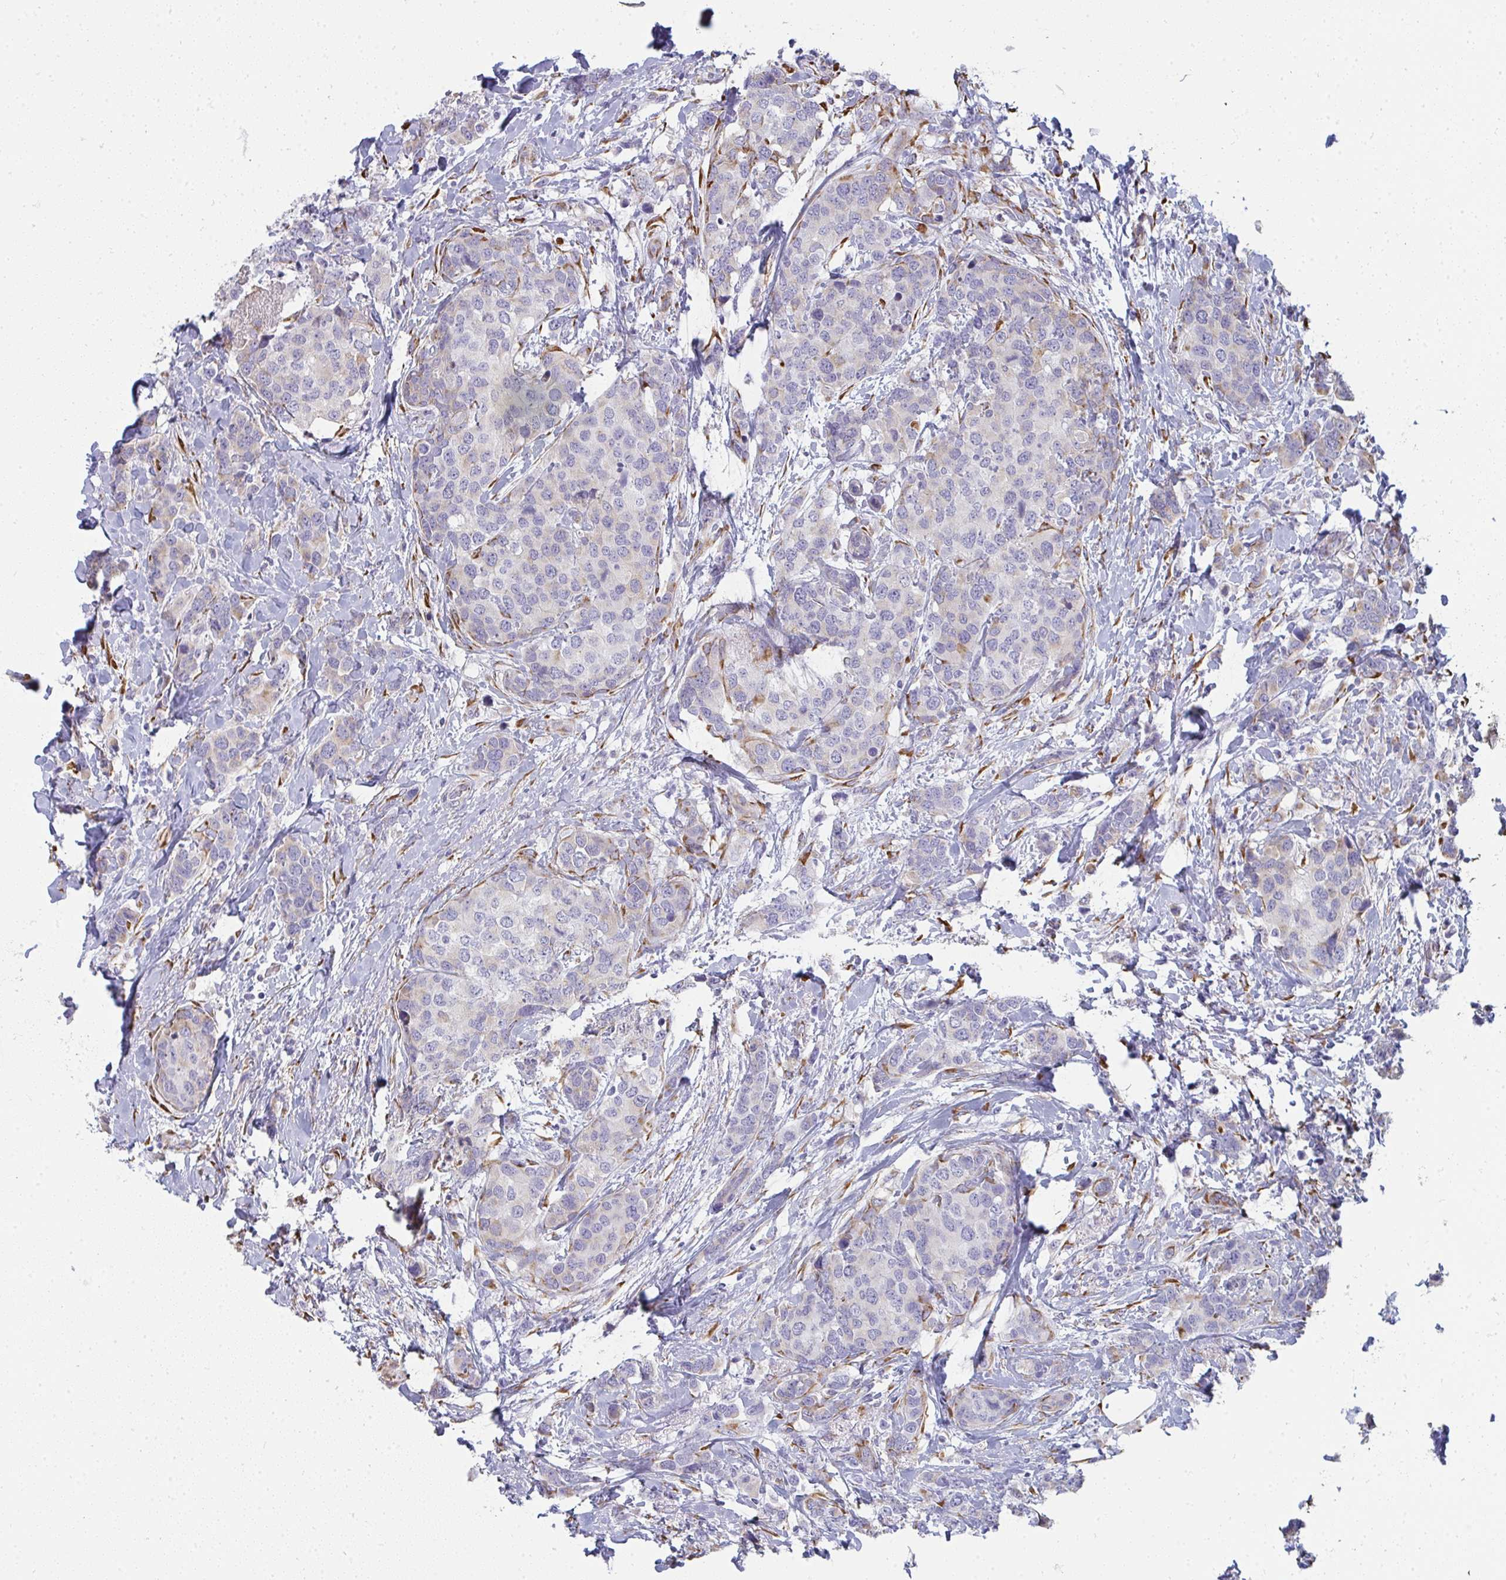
{"staining": {"intensity": "negative", "quantity": "none", "location": "none"}, "tissue": "breast cancer", "cell_type": "Tumor cells", "image_type": "cancer", "snomed": [{"axis": "morphology", "description": "Lobular carcinoma"}, {"axis": "topography", "description": "Breast"}], "caption": "Image shows no protein expression in tumor cells of breast cancer tissue.", "gene": "SHROOM1", "patient": {"sex": "female", "age": 59}}